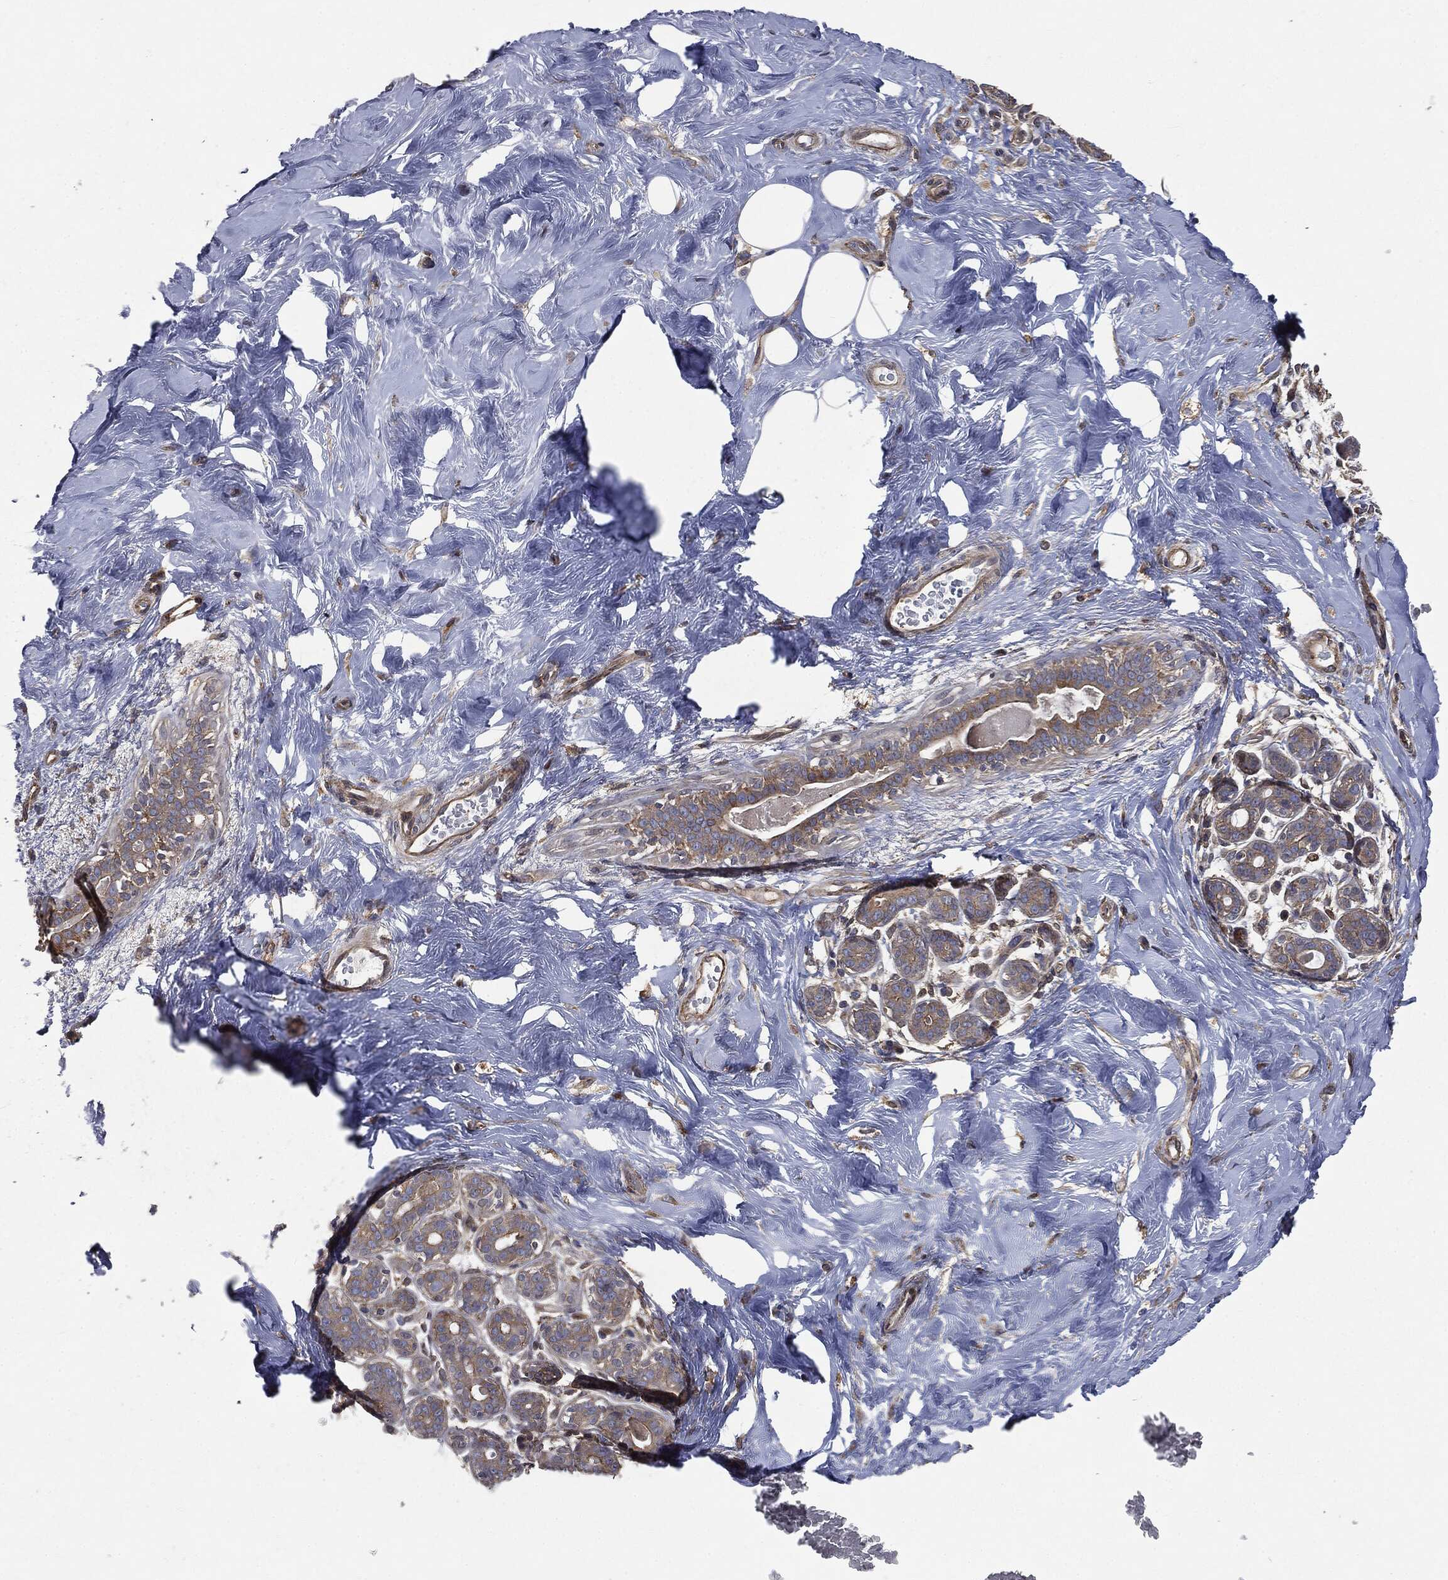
{"staining": {"intensity": "weak", "quantity": ">75%", "location": "cytoplasmic/membranous"}, "tissue": "breast", "cell_type": "Glandular cells", "image_type": "normal", "snomed": [{"axis": "morphology", "description": "Normal tissue, NOS"}, {"axis": "topography", "description": "Breast"}], "caption": "The micrograph exhibits immunohistochemical staining of benign breast. There is weak cytoplasmic/membranous staining is seen in approximately >75% of glandular cells. (Stains: DAB in brown, nuclei in blue, Microscopy: brightfield microscopy at high magnification).", "gene": "EPS15L1", "patient": {"sex": "female", "age": 43}}